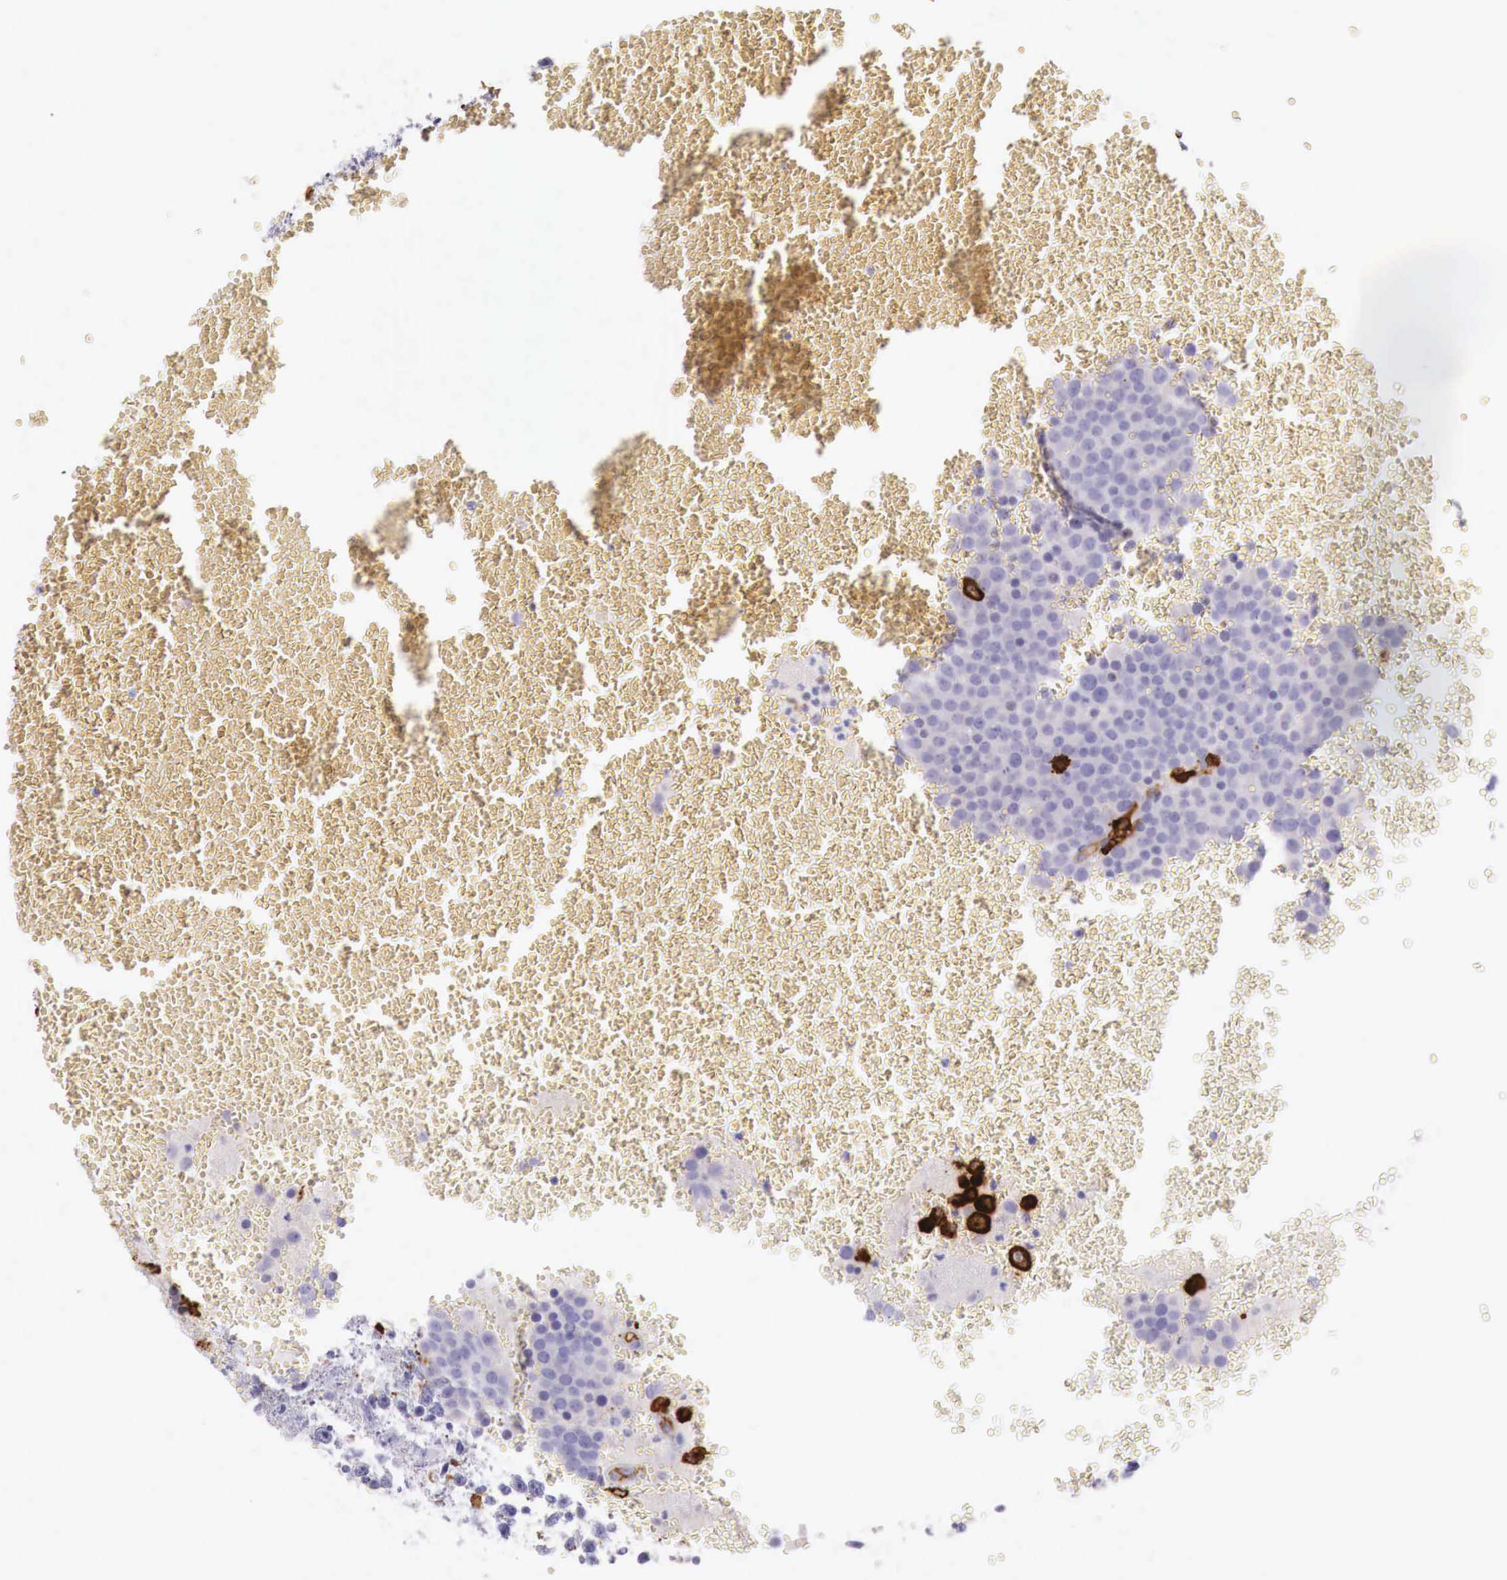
{"staining": {"intensity": "negative", "quantity": "none", "location": "none"}, "tissue": "testis cancer", "cell_type": "Tumor cells", "image_type": "cancer", "snomed": [{"axis": "morphology", "description": "Seminoma, NOS"}, {"axis": "topography", "description": "Testis"}], "caption": "Protein analysis of testis seminoma shows no significant staining in tumor cells.", "gene": "MSR1", "patient": {"sex": "male", "age": 71}}